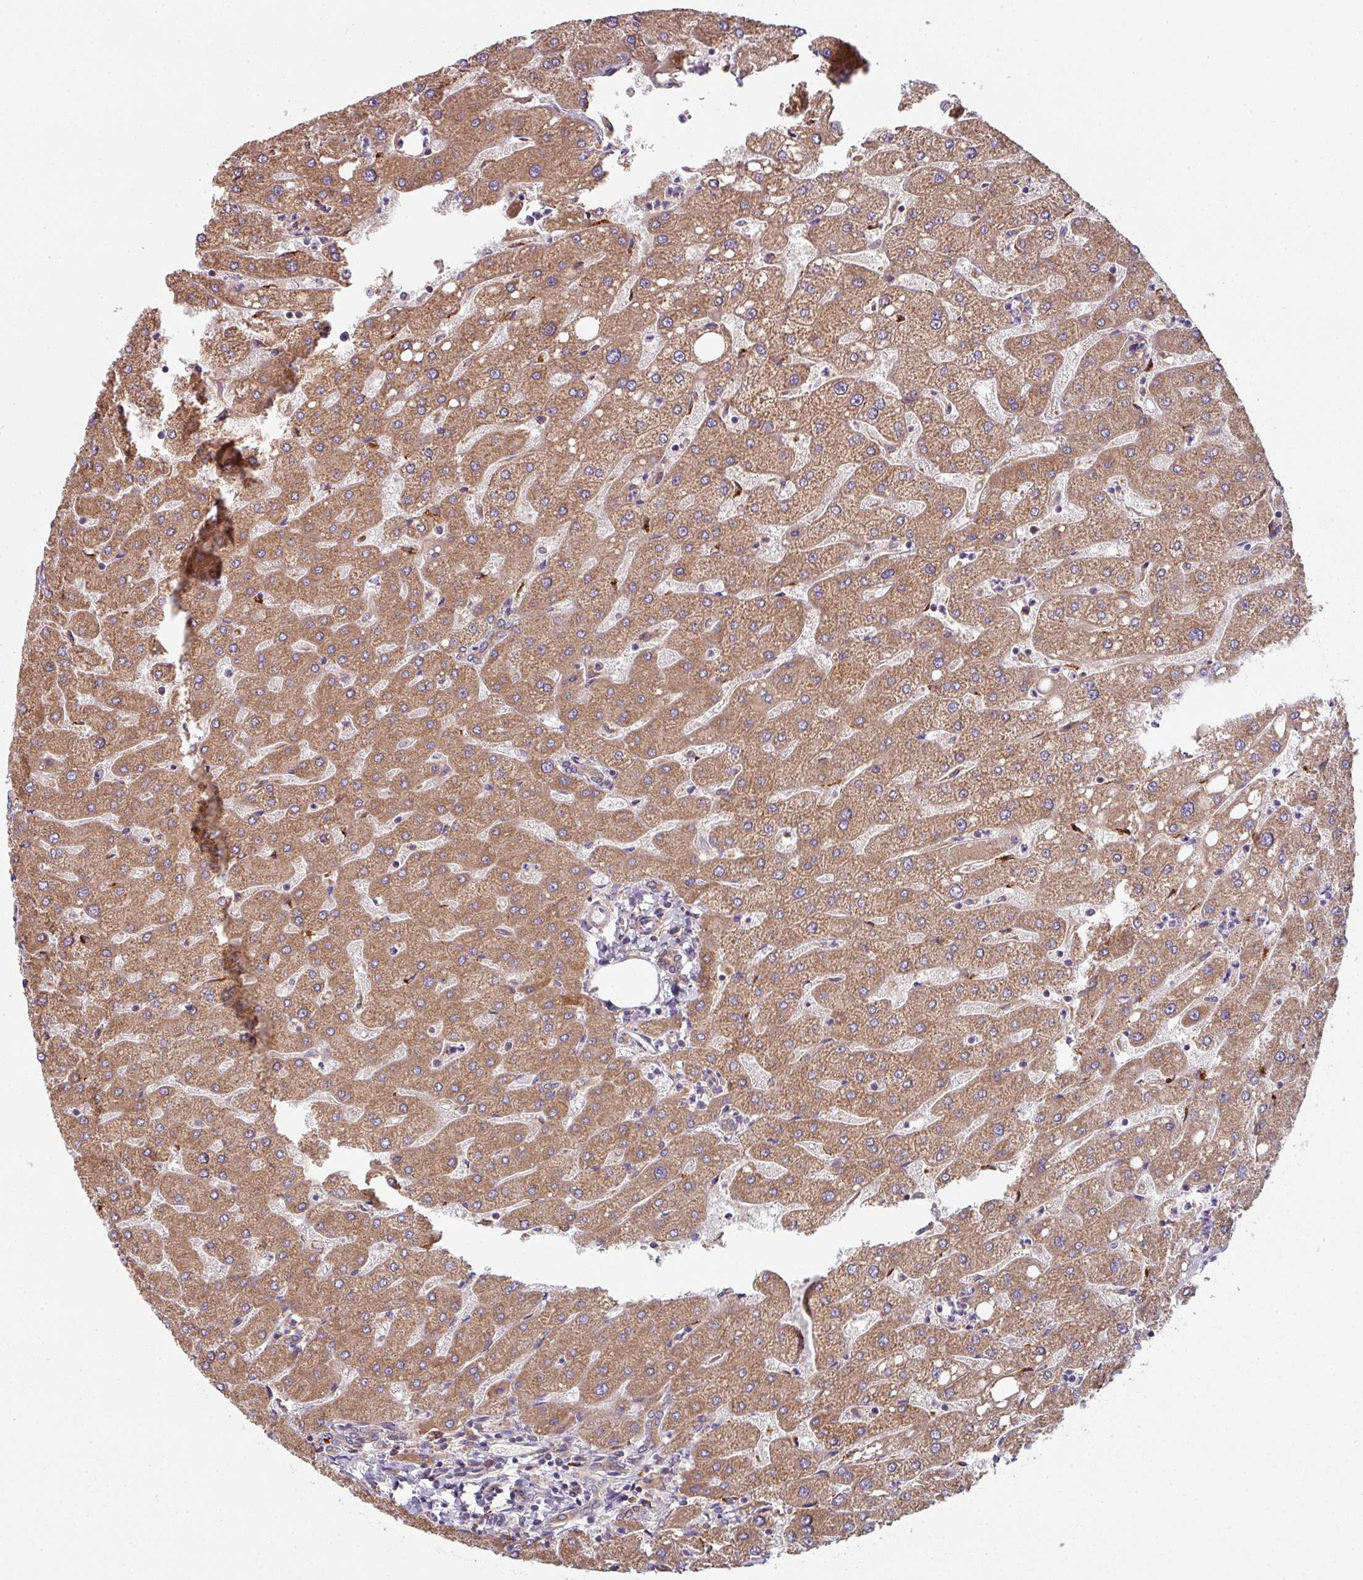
{"staining": {"intensity": "moderate", "quantity": ">75%", "location": "cytoplasmic/membranous"}, "tissue": "liver", "cell_type": "Cholangiocytes", "image_type": "normal", "snomed": [{"axis": "morphology", "description": "Normal tissue, NOS"}, {"axis": "topography", "description": "Liver"}], "caption": "Moderate cytoplasmic/membranous expression for a protein is identified in about >75% of cholangiocytes of unremarkable liver using IHC.", "gene": "FAT4", "patient": {"sex": "male", "age": 67}}